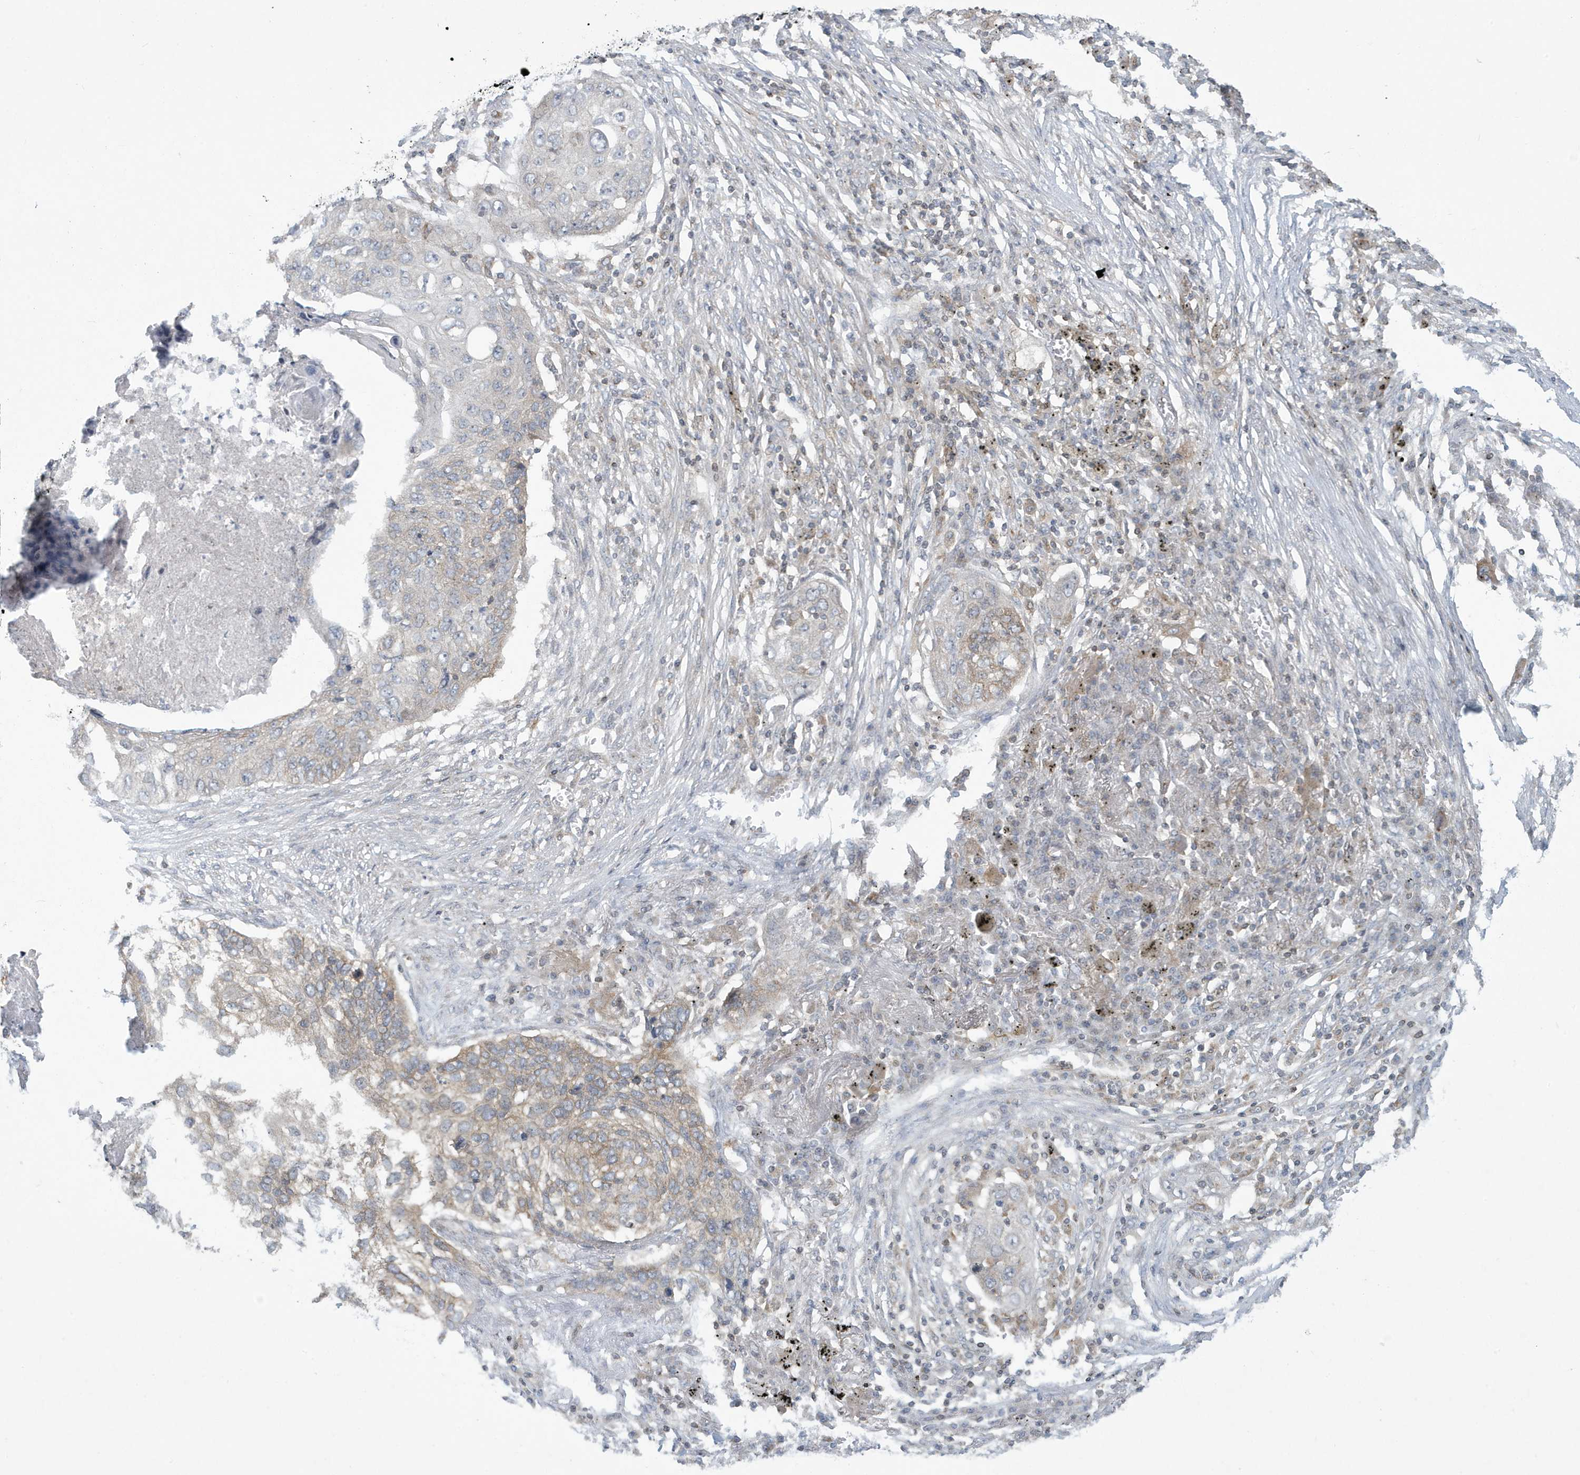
{"staining": {"intensity": "weak", "quantity": "<25%", "location": "cytoplasmic/membranous"}, "tissue": "lung cancer", "cell_type": "Tumor cells", "image_type": "cancer", "snomed": [{"axis": "morphology", "description": "Squamous cell carcinoma, NOS"}, {"axis": "topography", "description": "Lung"}], "caption": "This is a histopathology image of IHC staining of lung squamous cell carcinoma, which shows no staining in tumor cells. (IHC, brightfield microscopy, high magnification).", "gene": "SLAMF9", "patient": {"sex": "female", "age": 63}}